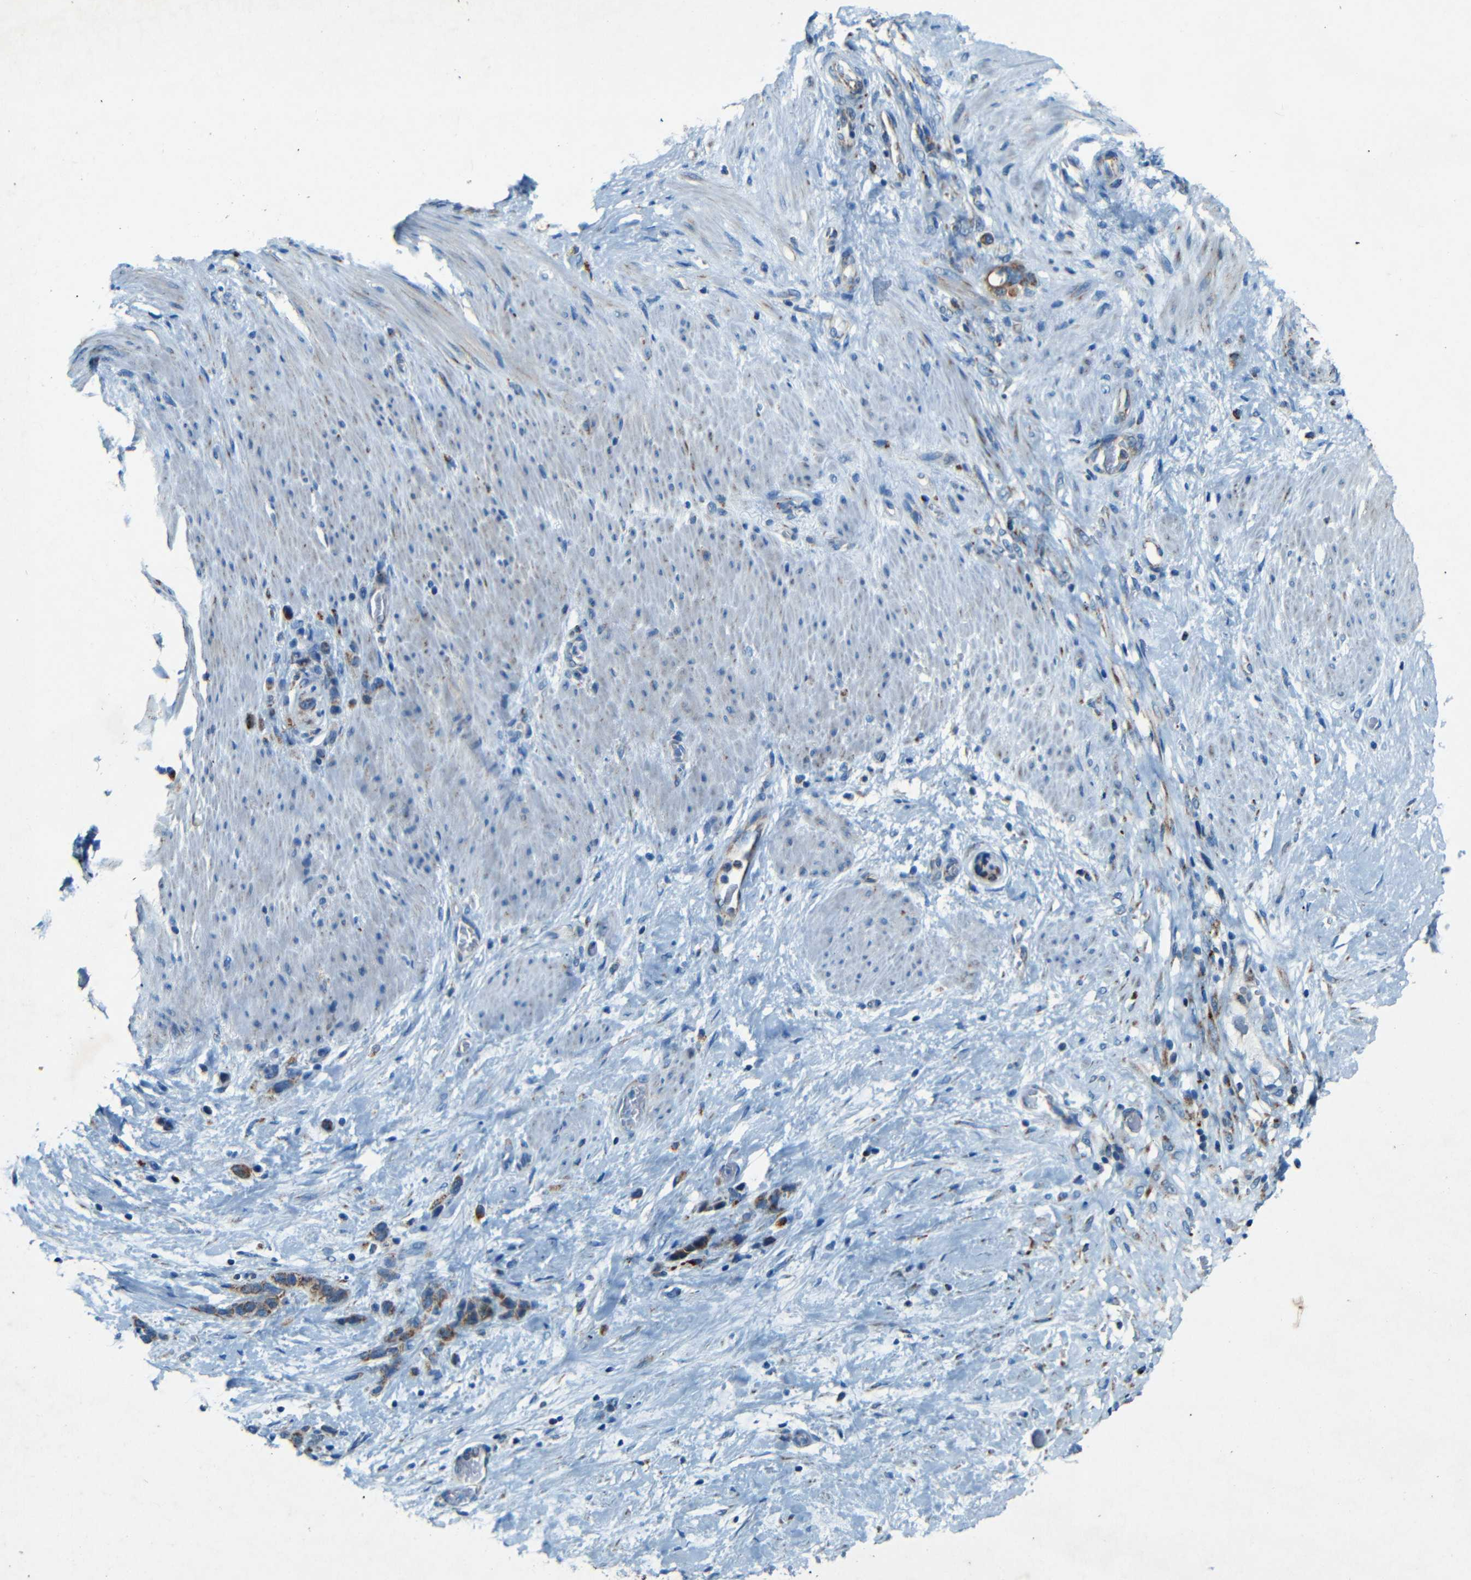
{"staining": {"intensity": "moderate", "quantity": ">75%", "location": "cytoplasmic/membranous"}, "tissue": "stomach cancer", "cell_type": "Tumor cells", "image_type": "cancer", "snomed": [{"axis": "morphology", "description": "Adenocarcinoma, NOS"}, {"axis": "morphology", "description": "Adenocarcinoma, High grade"}, {"axis": "topography", "description": "Stomach, upper"}, {"axis": "topography", "description": "Stomach, lower"}], "caption": "The micrograph displays staining of stomach adenocarcinoma, revealing moderate cytoplasmic/membranous protein expression (brown color) within tumor cells.", "gene": "WSCD2", "patient": {"sex": "female", "age": 65}}